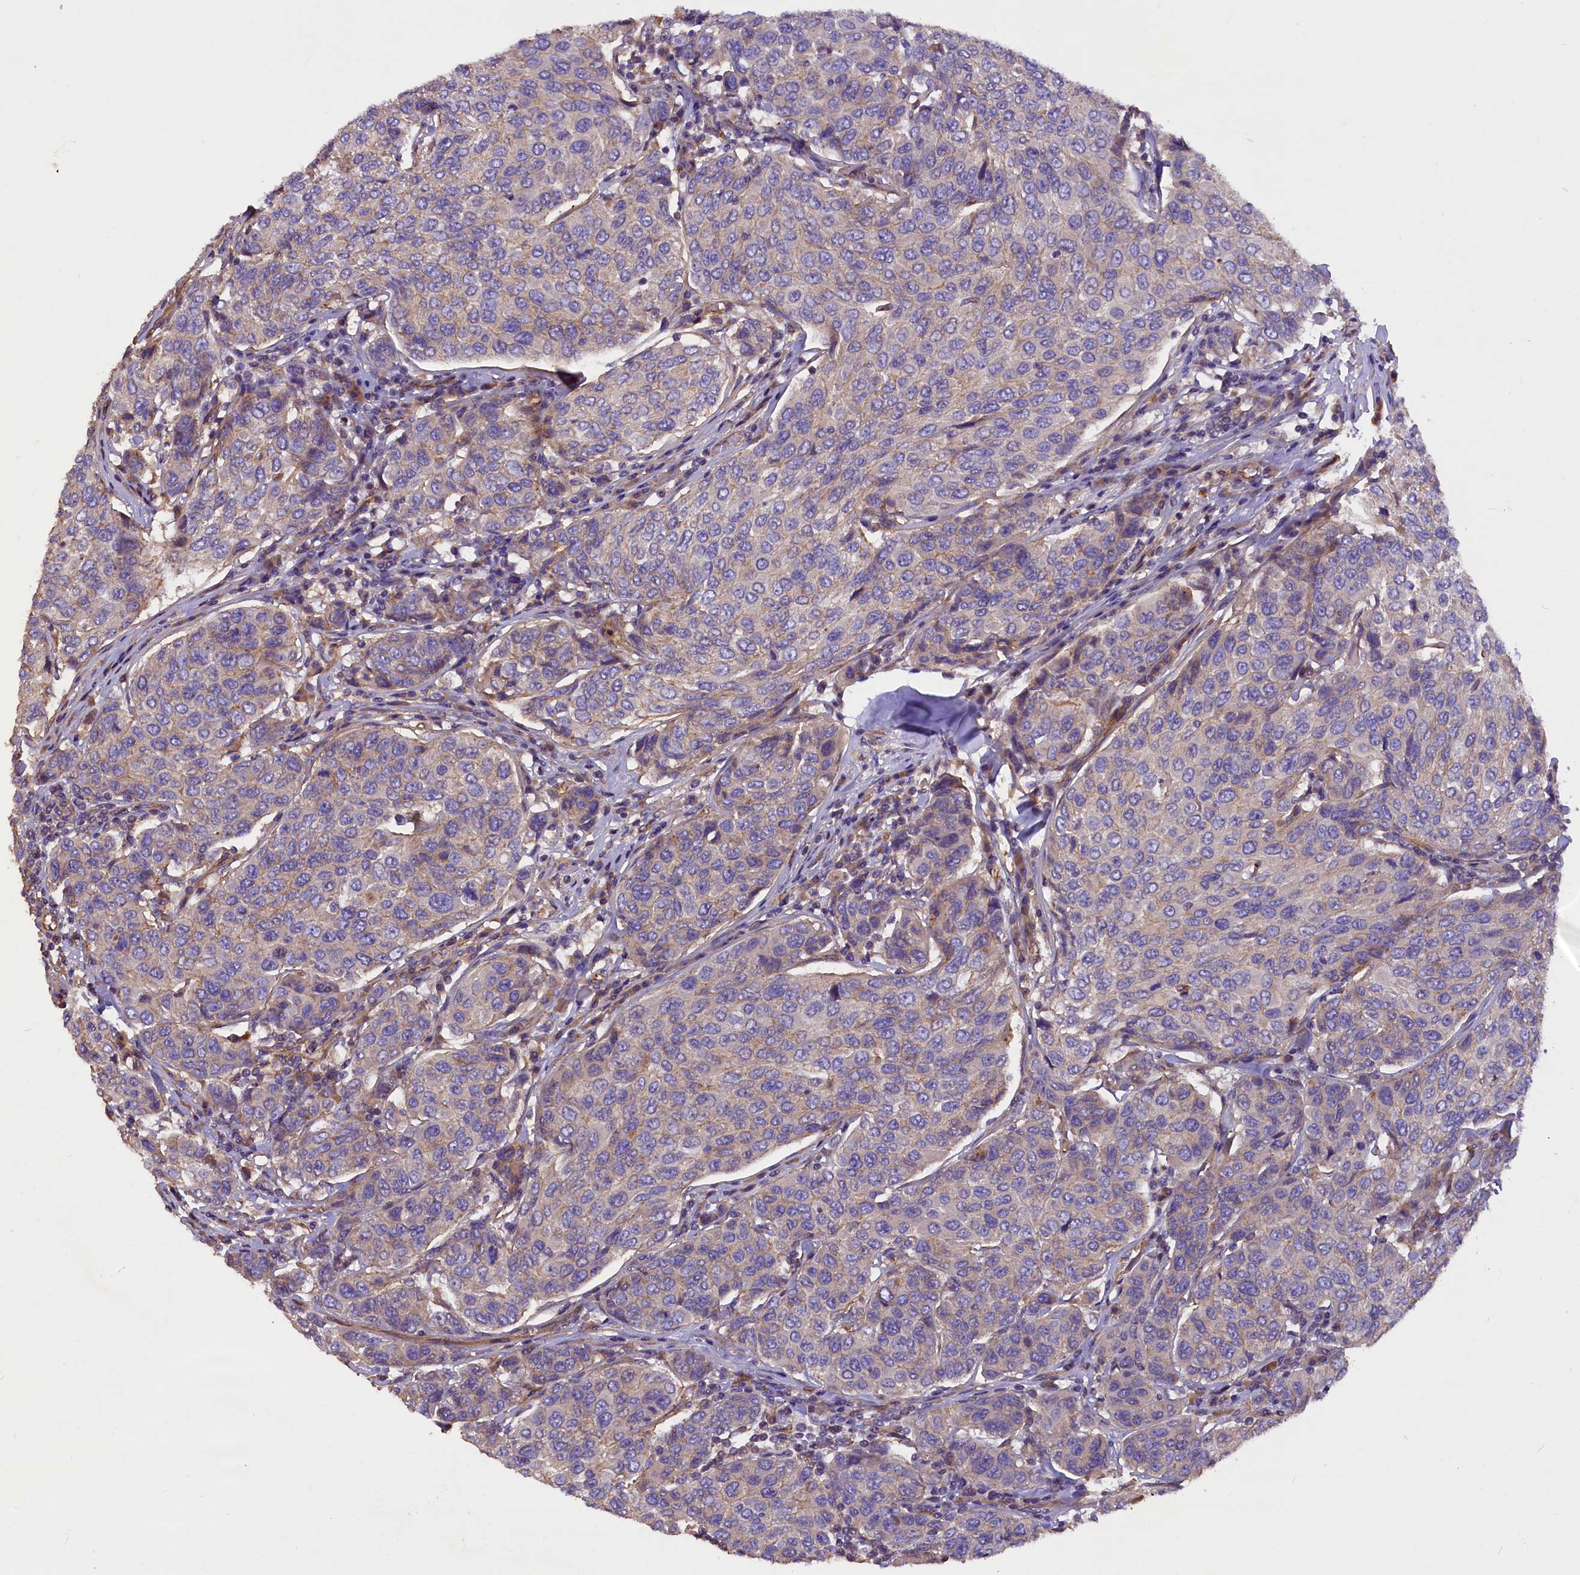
{"staining": {"intensity": "weak", "quantity": "<25%", "location": "cytoplasmic/membranous"}, "tissue": "breast cancer", "cell_type": "Tumor cells", "image_type": "cancer", "snomed": [{"axis": "morphology", "description": "Duct carcinoma"}, {"axis": "topography", "description": "Breast"}], "caption": "Protein analysis of breast cancer displays no significant expression in tumor cells.", "gene": "ERMARD", "patient": {"sex": "female", "age": 55}}